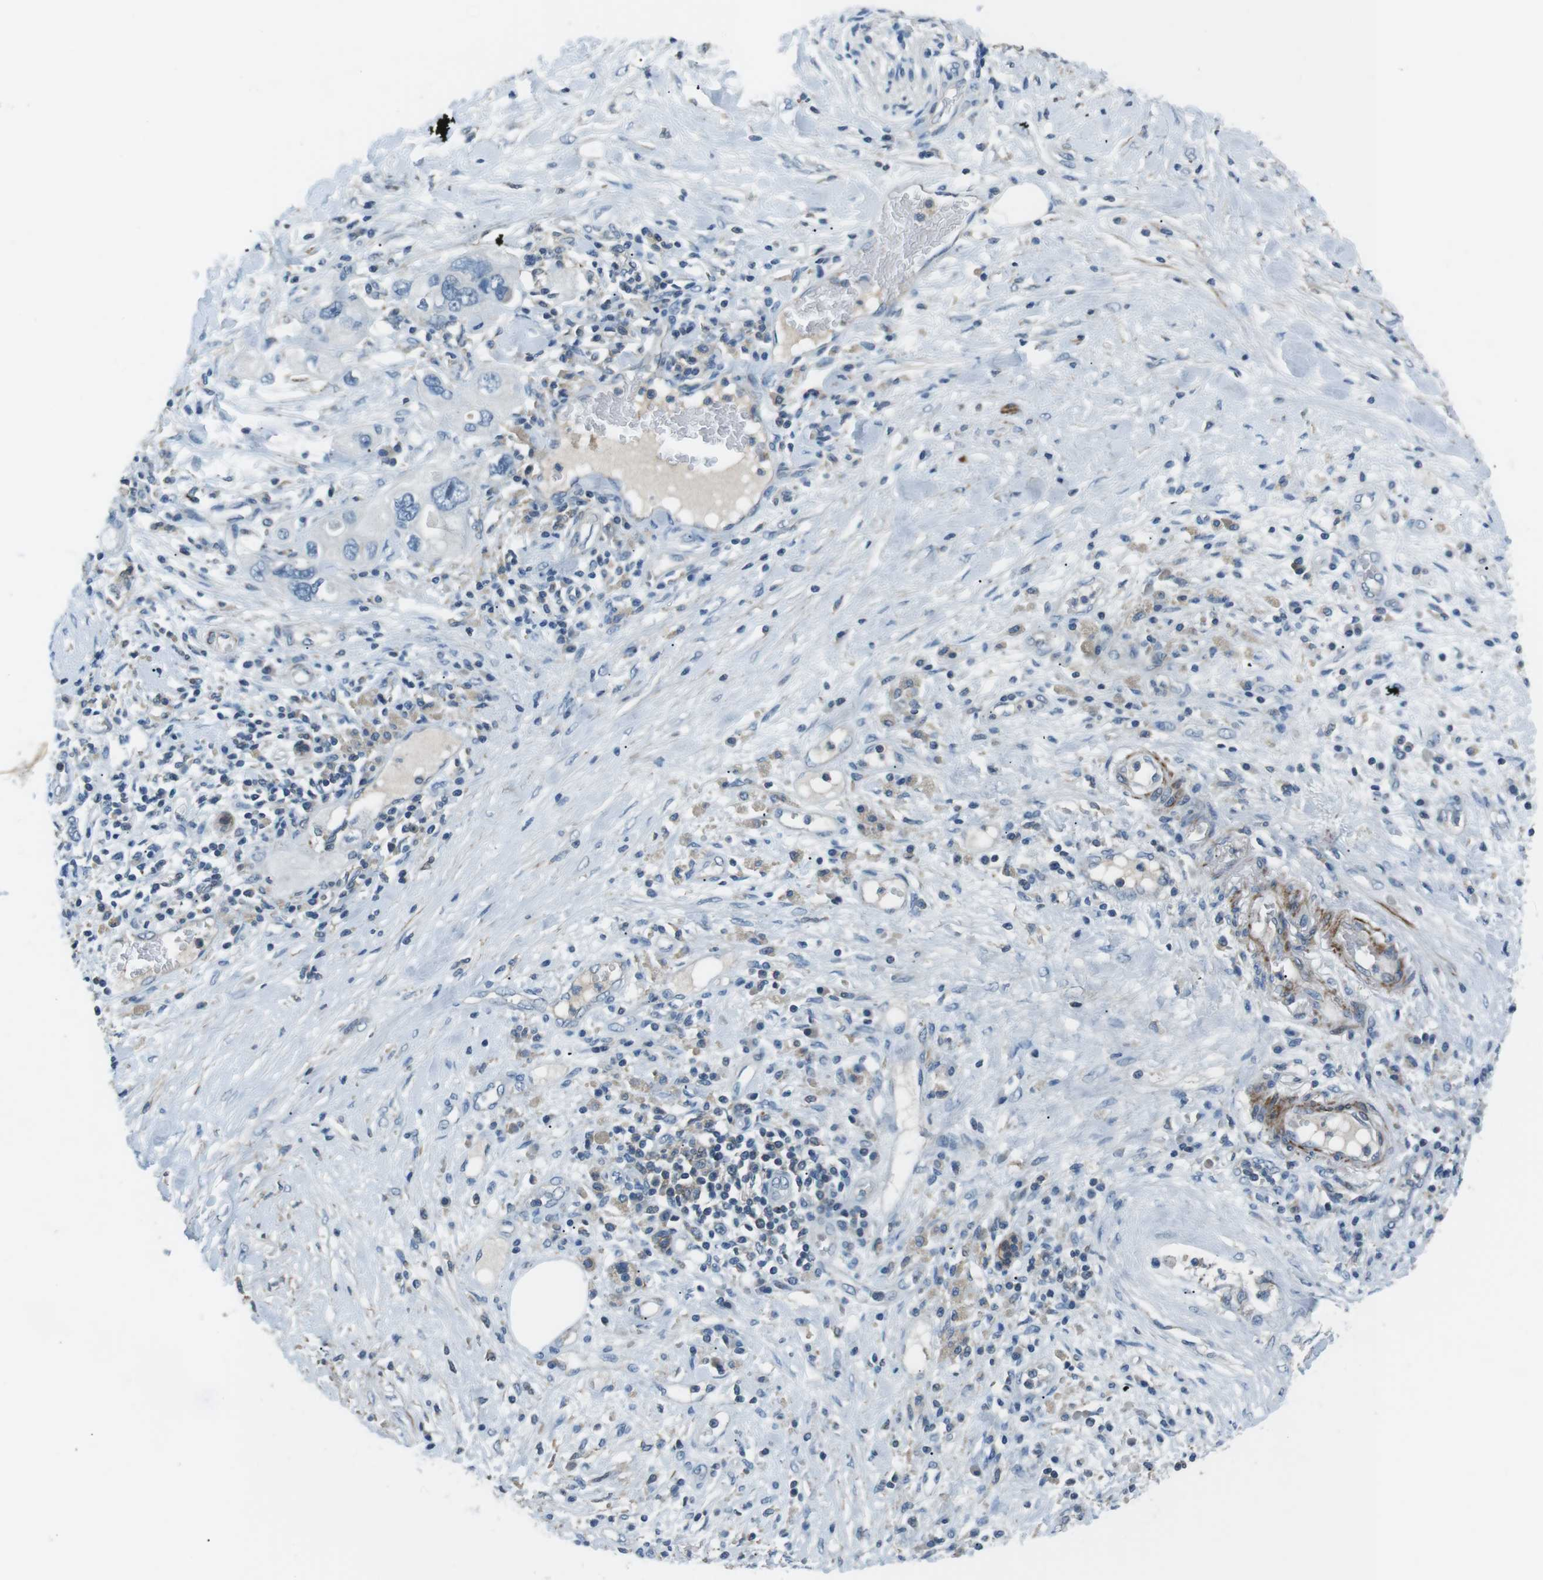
{"staining": {"intensity": "negative", "quantity": "none", "location": "none"}, "tissue": "pancreatic cancer", "cell_type": "Tumor cells", "image_type": "cancer", "snomed": [{"axis": "morphology", "description": "Adenocarcinoma, NOS"}, {"axis": "topography", "description": "Pancreas"}], "caption": "Immunohistochemistry (IHC) micrograph of pancreatic cancer stained for a protein (brown), which displays no expression in tumor cells.", "gene": "ARVCF", "patient": {"sex": "female", "age": 56}}